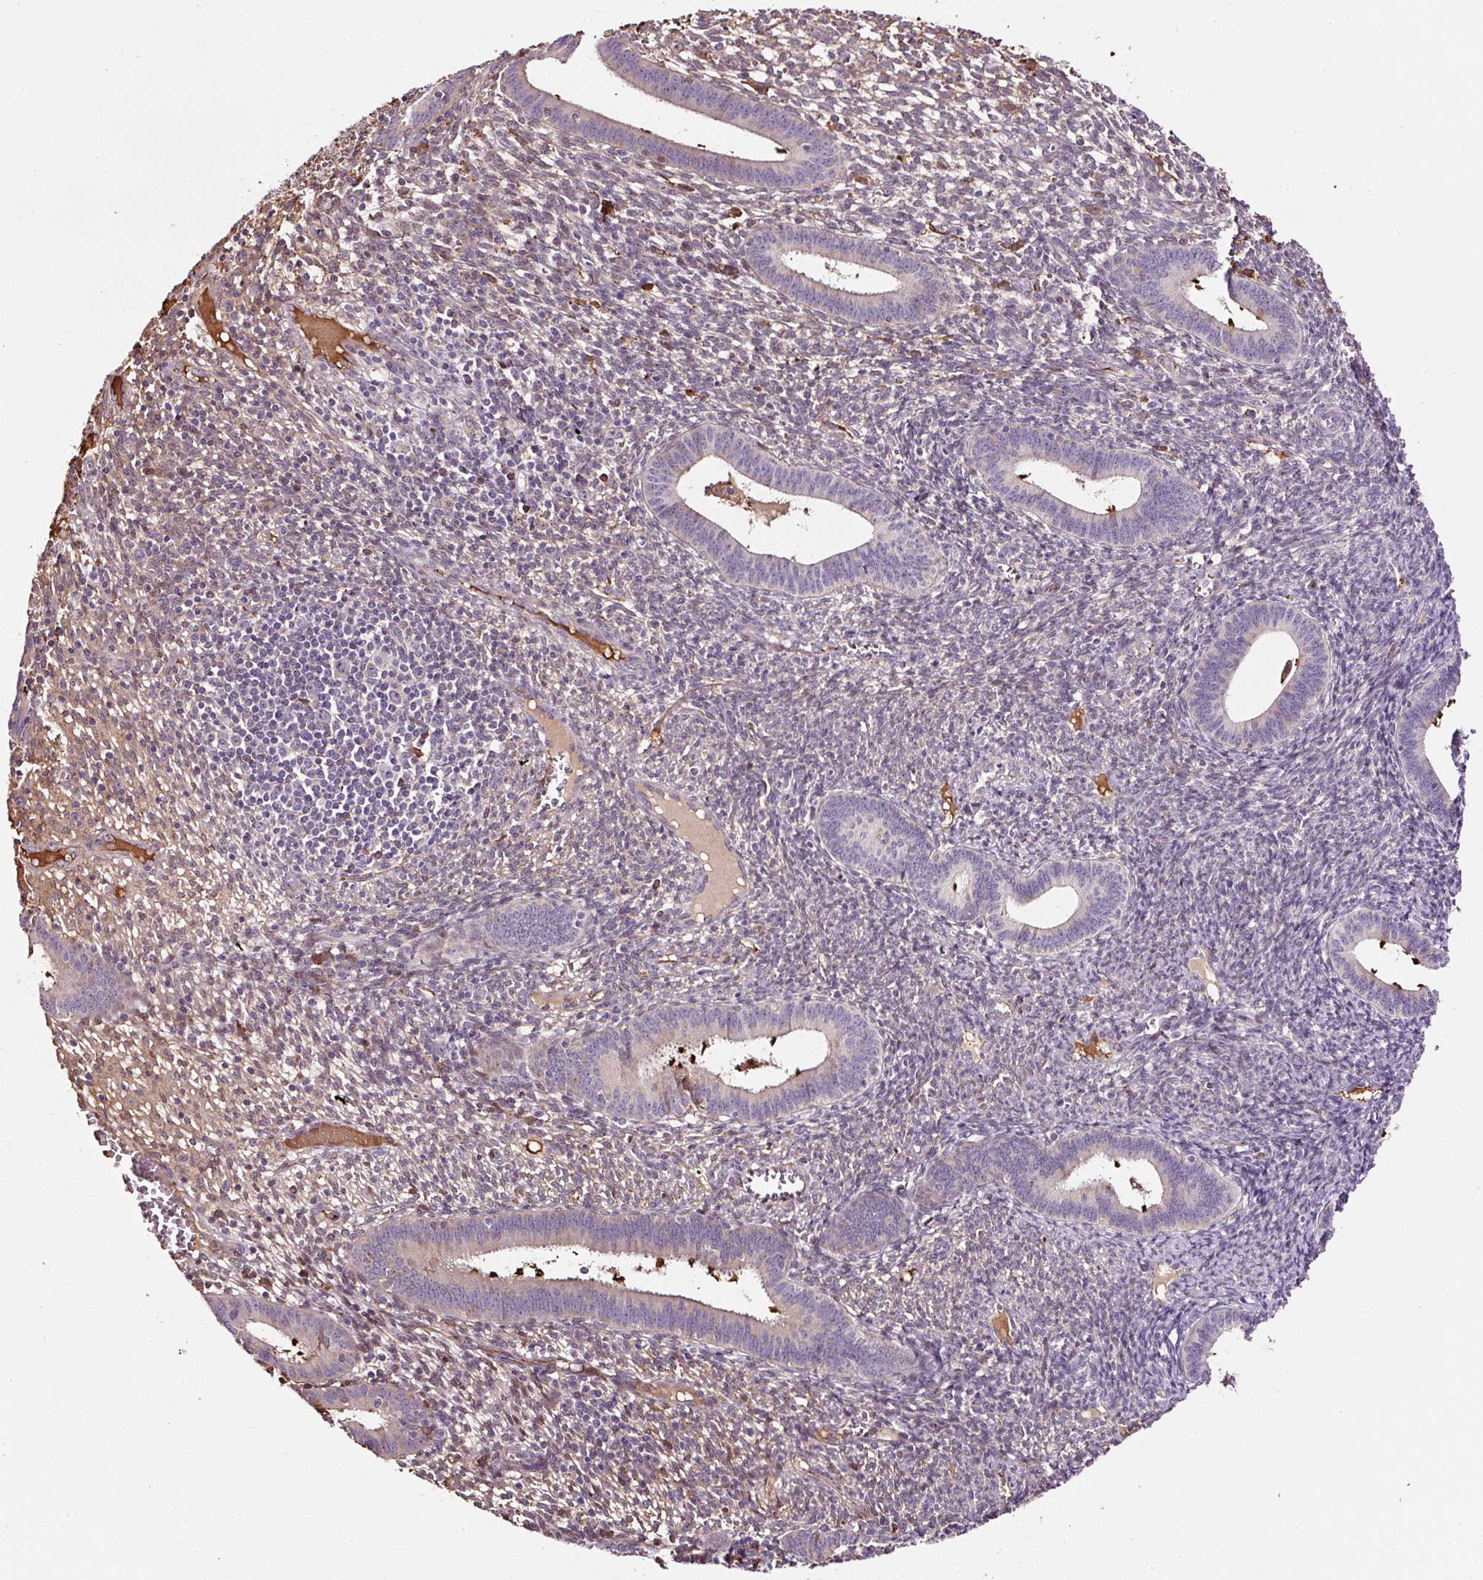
{"staining": {"intensity": "negative", "quantity": "none", "location": "none"}, "tissue": "endometrium", "cell_type": "Cells in endometrial stroma", "image_type": "normal", "snomed": [{"axis": "morphology", "description": "Normal tissue, NOS"}, {"axis": "topography", "description": "Endometrium"}], "caption": "There is no significant positivity in cells in endometrial stroma of endometrium. (Immunohistochemistry, brightfield microscopy, high magnification).", "gene": "LRRC24", "patient": {"sex": "female", "age": 41}}